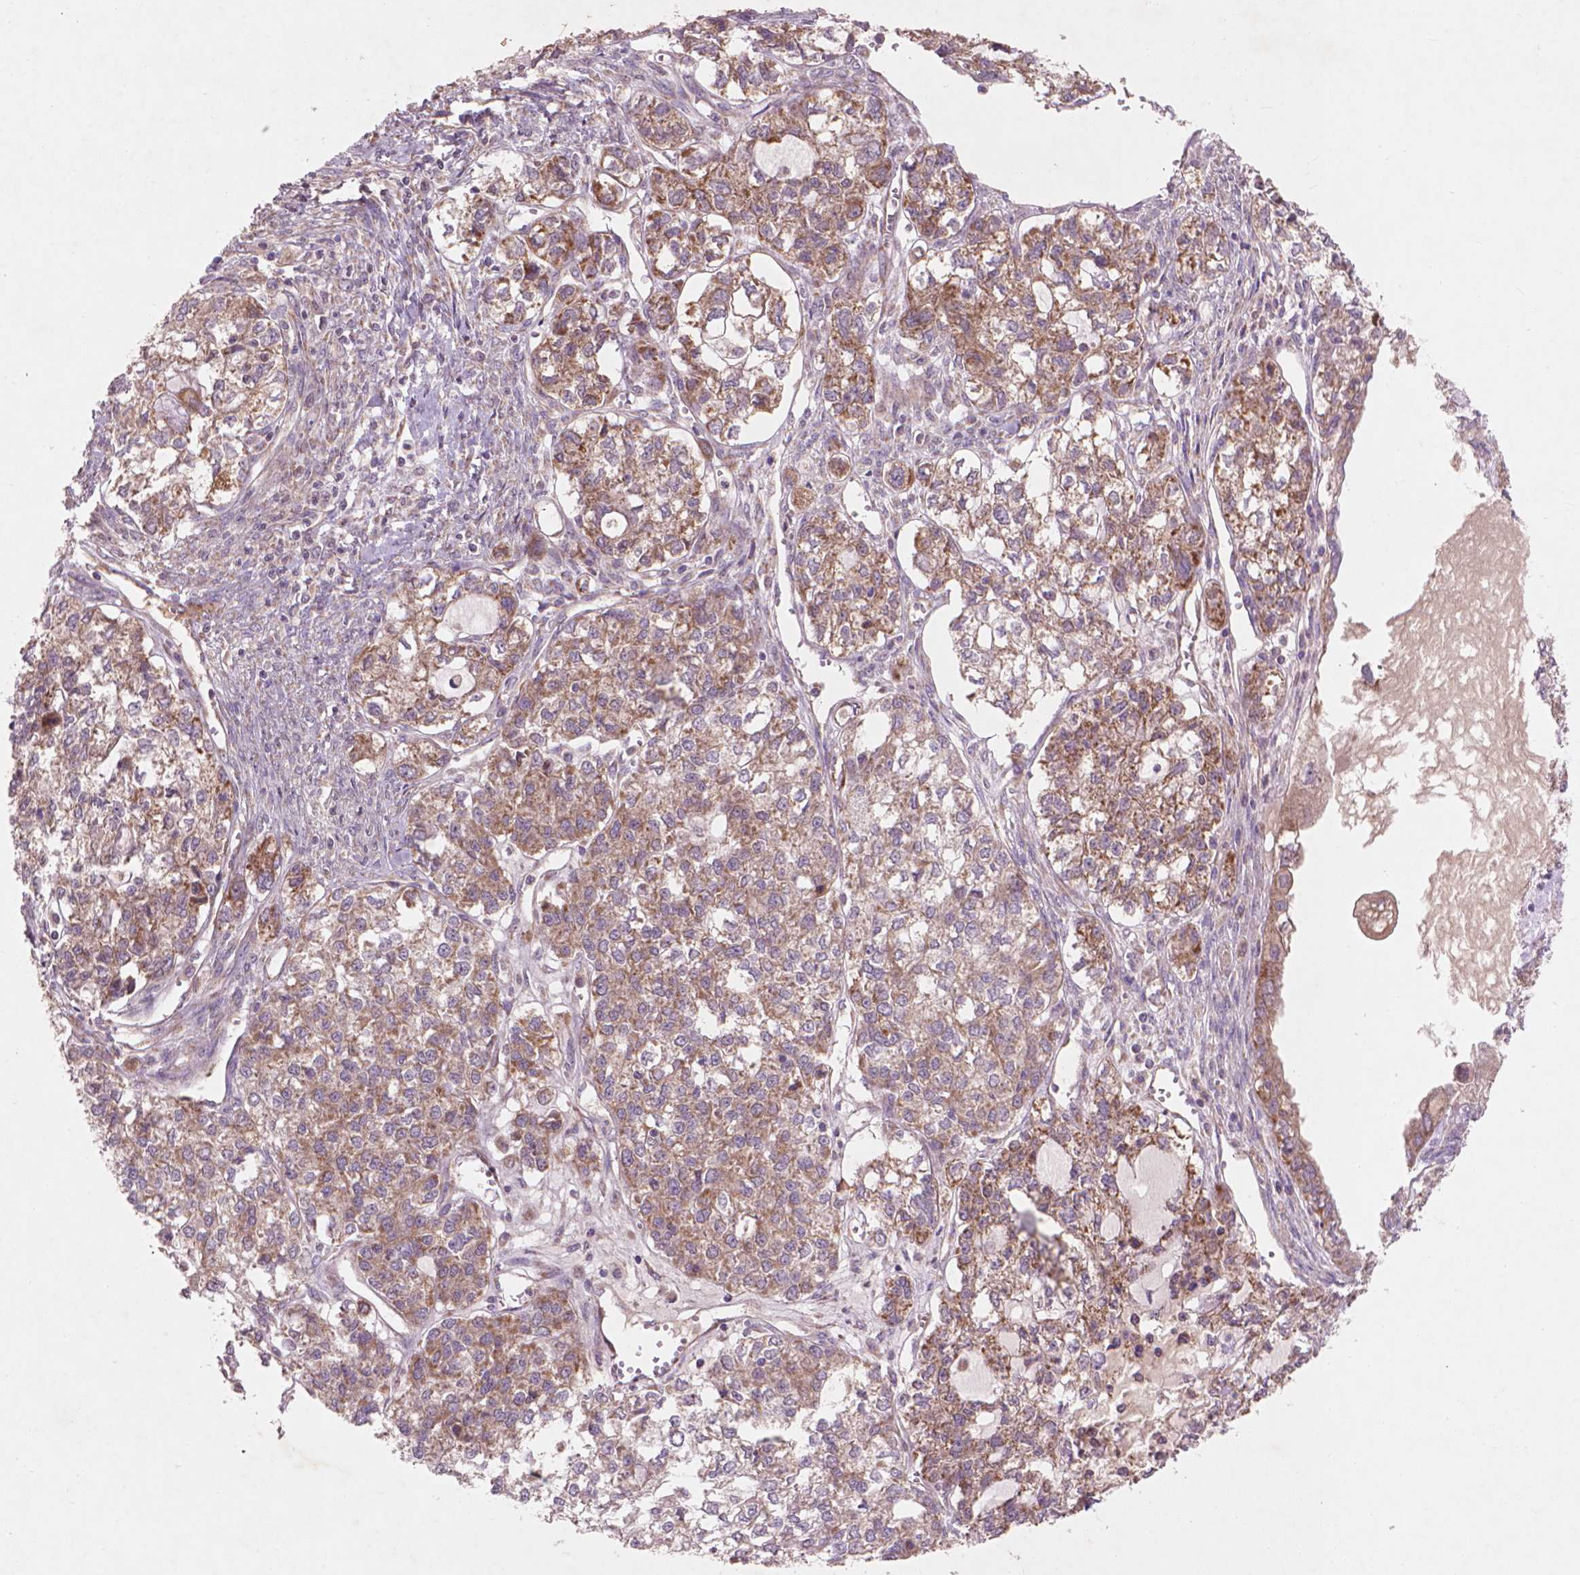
{"staining": {"intensity": "moderate", "quantity": ">75%", "location": "cytoplasmic/membranous"}, "tissue": "ovarian cancer", "cell_type": "Tumor cells", "image_type": "cancer", "snomed": [{"axis": "morphology", "description": "Carcinoma, endometroid"}, {"axis": "topography", "description": "Ovary"}], "caption": "This image demonstrates ovarian cancer (endometroid carcinoma) stained with IHC to label a protein in brown. The cytoplasmic/membranous of tumor cells show moderate positivity for the protein. Nuclei are counter-stained blue.", "gene": "NLRX1", "patient": {"sex": "female", "age": 64}}